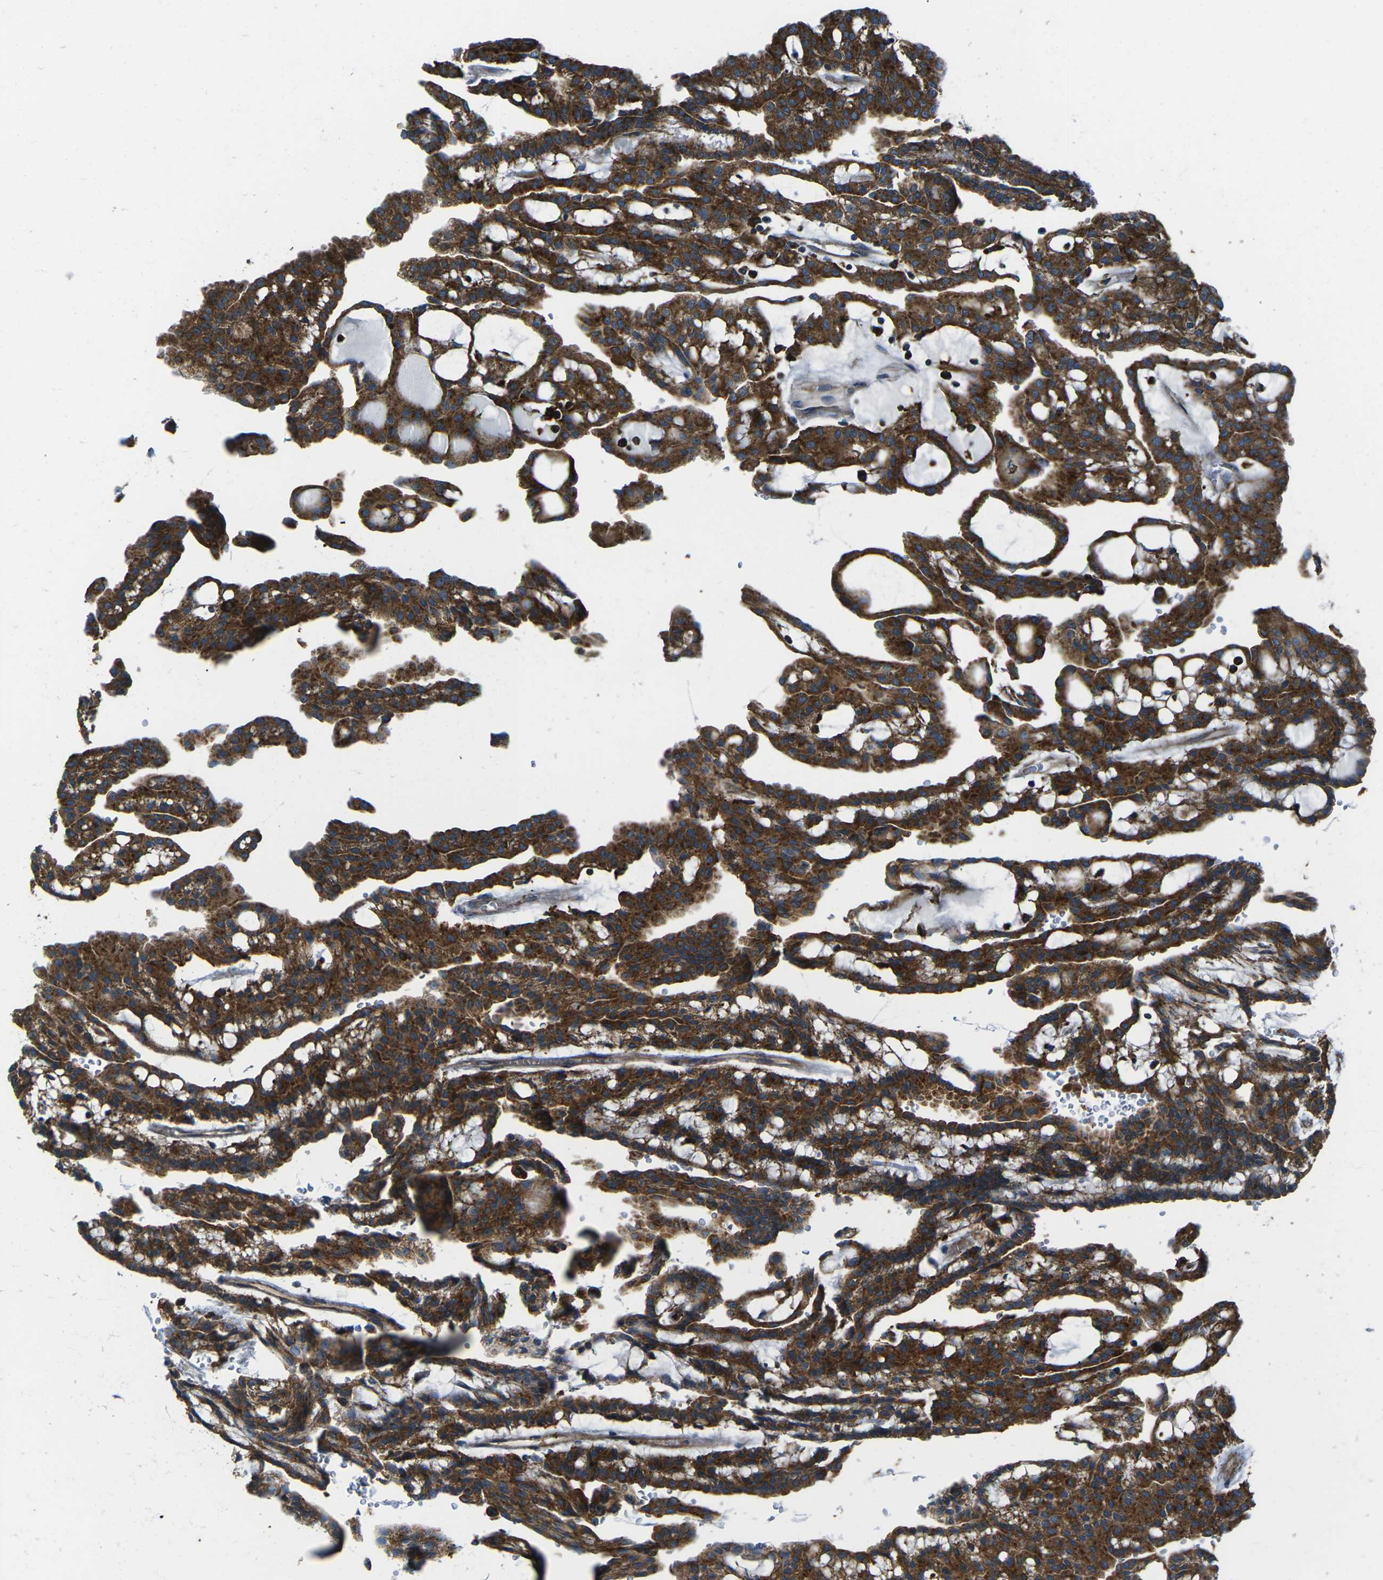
{"staining": {"intensity": "strong", "quantity": ">75%", "location": "cytoplasmic/membranous"}, "tissue": "renal cancer", "cell_type": "Tumor cells", "image_type": "cancer", "snomed": [{"axis": "morphology", "description": "Adenocarcinoma, NOS"}, {"axis": "topography", "description": "Kidney"}], "caption": "The image demonstrates immunohistochemical staining of renal cancer. There is strong cytoplasmic/membranous staining is appreciated in approximately >75% of tumor cells. (DAB = brown stain, brightfield microscopy at high magnification).", "gene": "CDK17", "patient": {"sex": "male", "age": 63}}